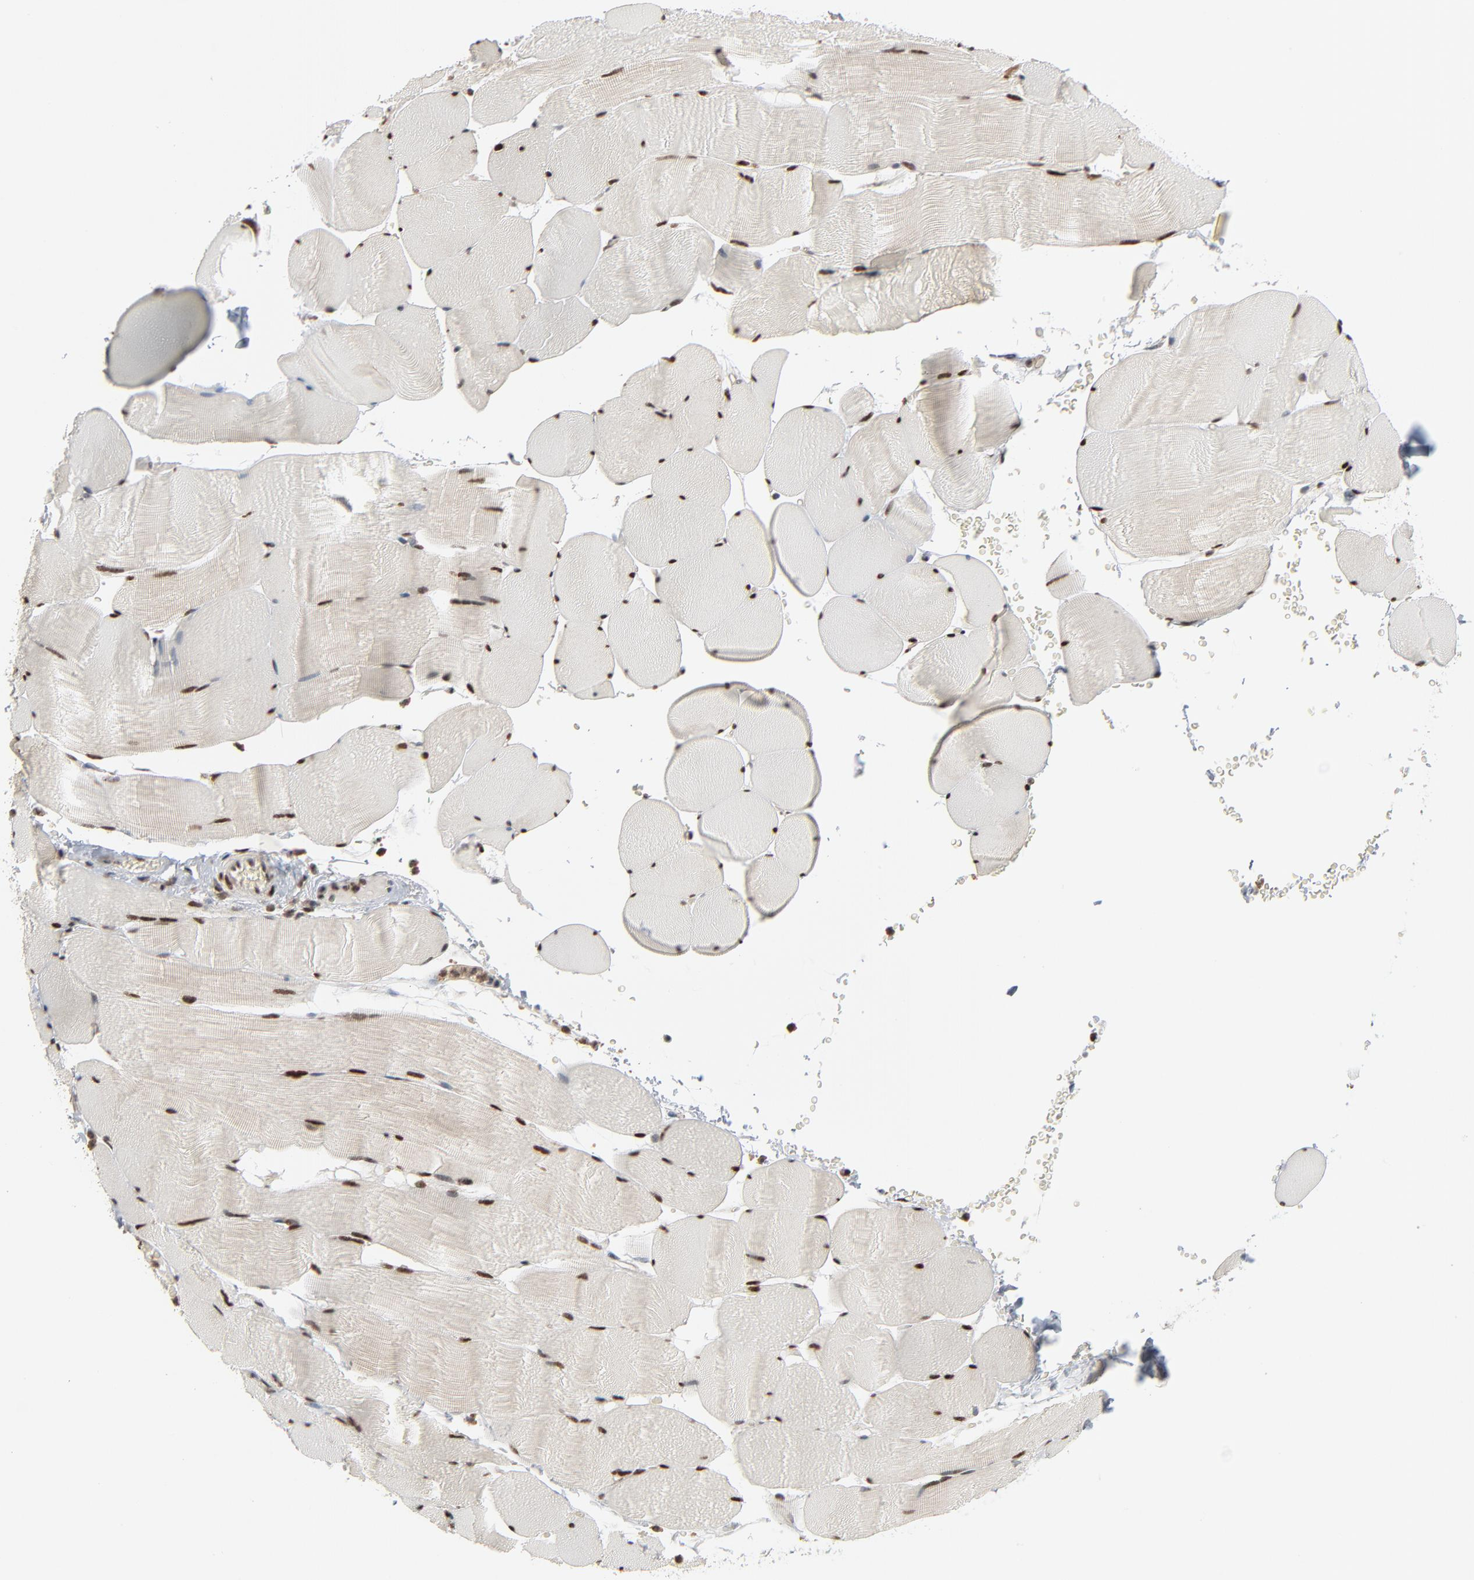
{"staining": {"intensity": "strong", "quantity": ">75%", "location": "nuclear"}, "tissue": "skeletal muscle", "cell_type": "Myocytes", "image_type": "normal", "snomed": [{"axis": "morphology", "description": "Normal tissue, NOS"}, {"axis": "topography", "description": "Skeletal muscle"}], "caption": "This micrograph shows immunohistochemistry (IHC) staining of normal human skeletal muscle, with high strong nuclear expression in about >75% of myocytes.", "gene": "CUX1", "patient": {"sex": "male", "age": 62}}